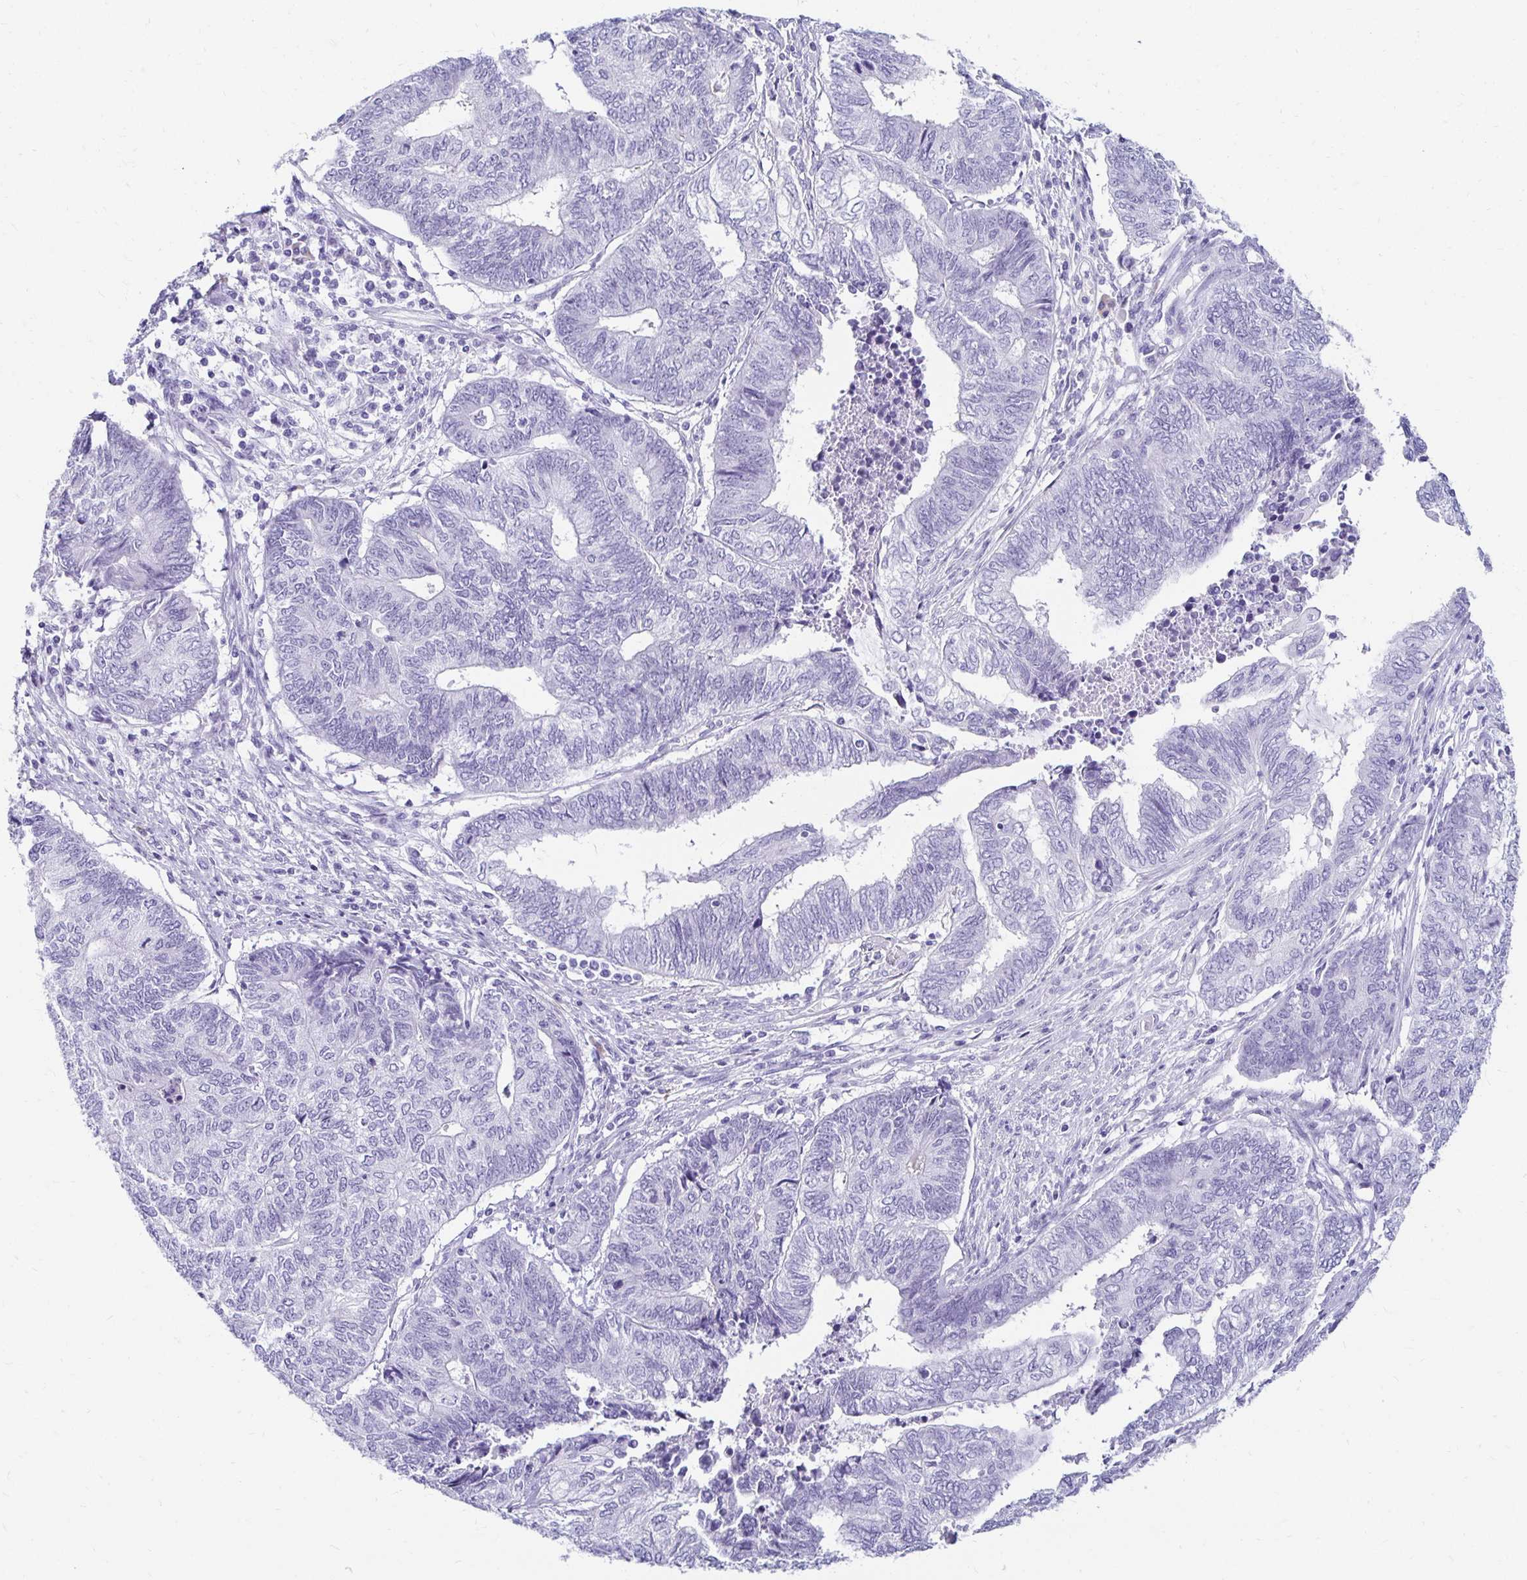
{"staining": {"intensity": "negative", "quantity": "none", "location": "none"}, "tissue": "endometrial cancer", "cell_type": "Tumor cells", "image_type": "cancer", "snomed": [{"axis": "morphology", "description": "Adenocarcinoma, NOS"}, {"axis": "topography", "description": "Uterus"}, {"axis": "topography", "description": "Endometrium"}], "caption": "This is an IHC histopathology image of human endometrial adenocarcinoma. There is no staining in tumor cells.", "gene": "CST6", "patient": {"sex": "female", "age": 70}}